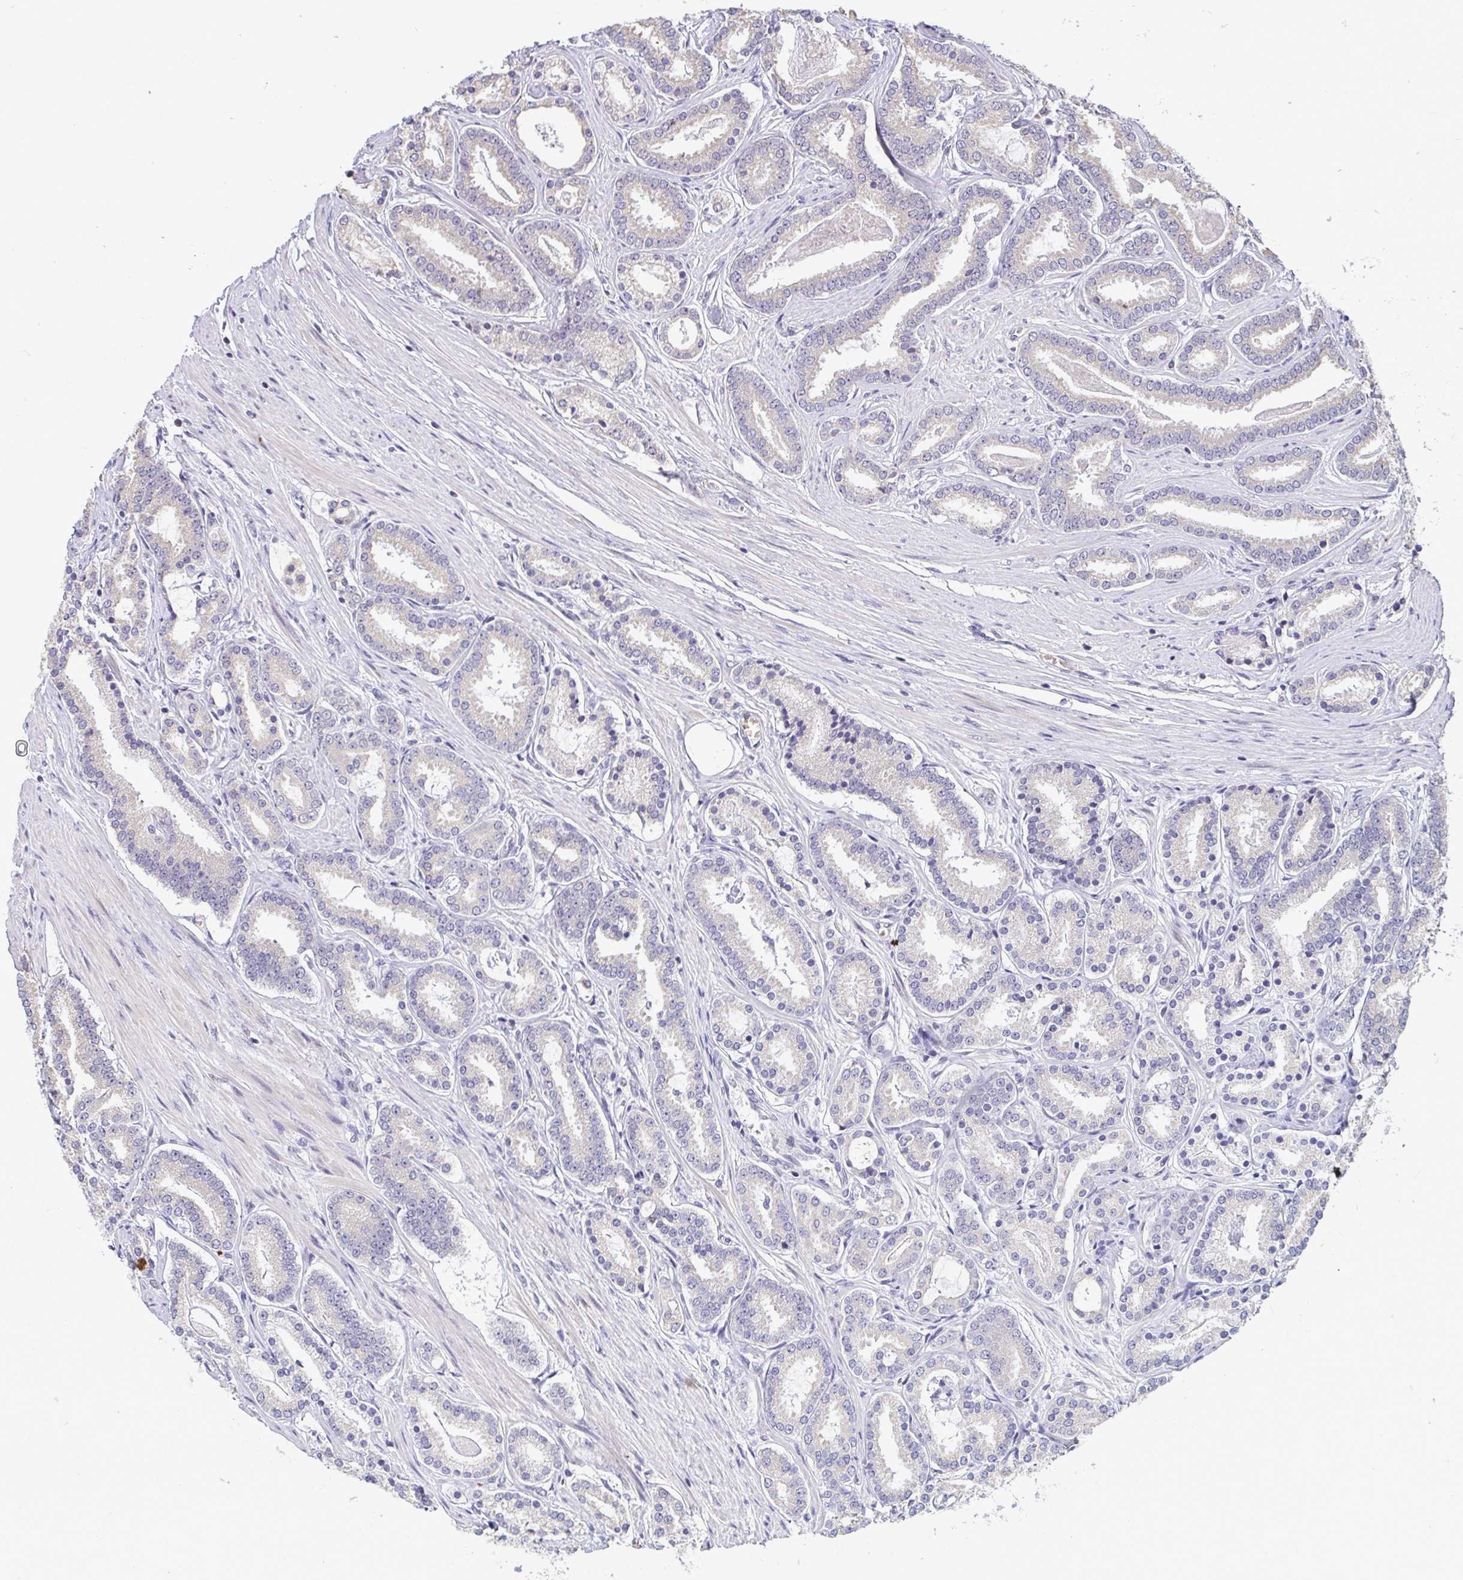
{"staining": {"intensity": "negative", "quantity": "none", "location": "none"}, "tissue": "prostate cancer", "cell_type": "Tumor cells", "image_type": "cancer", "snomed": [{"axis": "morphology", "description": "Adenocarcinoma, High grade"}, {"axis": "topography", "description": "Prostate"}], "caption": "This is a histopathology image of immunohistochemistry staining of adenocarcinoma (high-grade) (prostate), which shows no positivity in tumor cells.", "gene": "ODF1", "patient": {"sex": "male", "age": 63}}